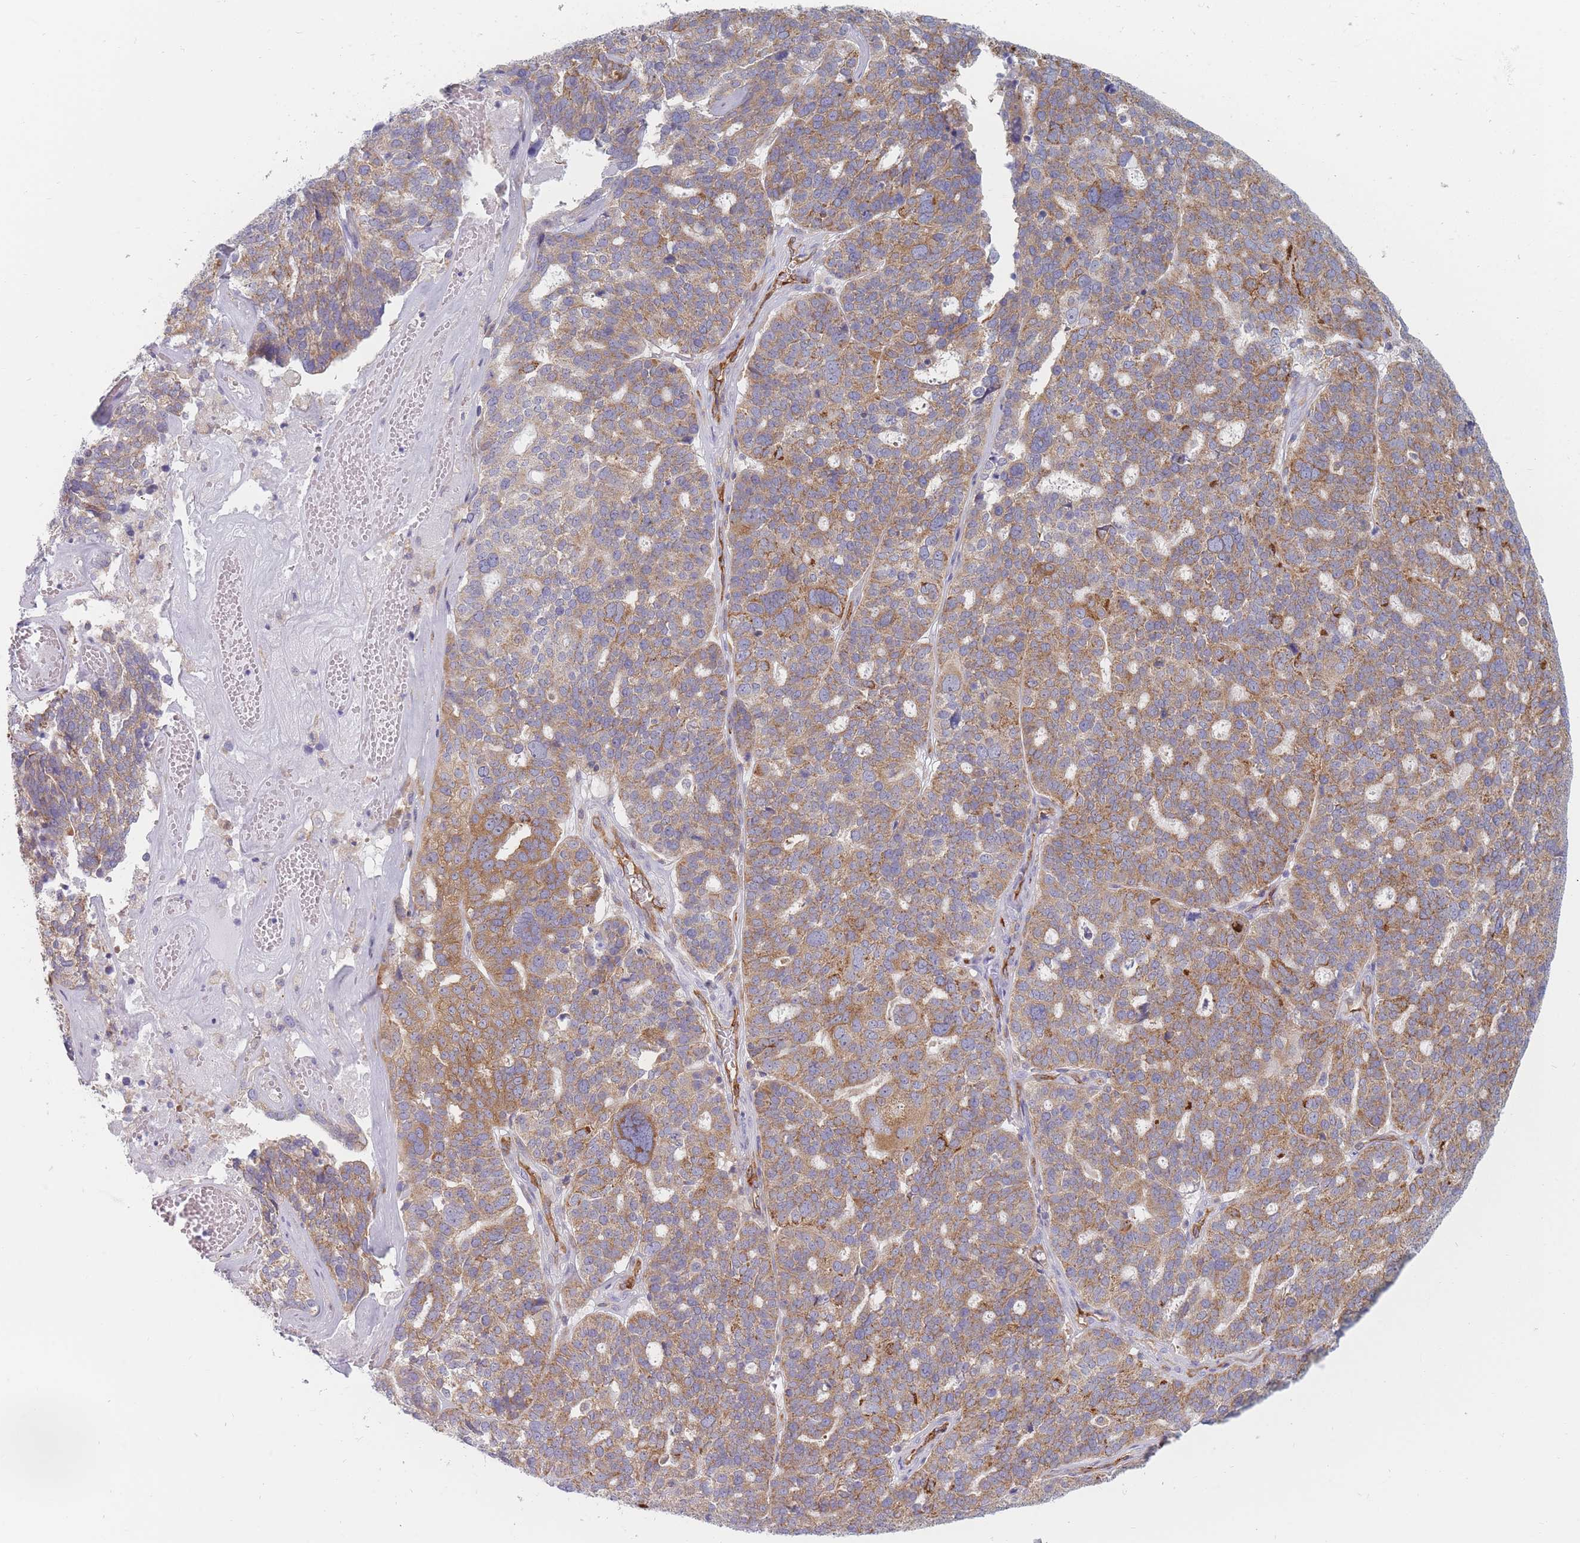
{"staining": {"intensity": "moderate", "quantity": ">75%", "location": "cytoplasmic/membranous"}, "tissue": "ovarian cancer", "cell_type": "Tumor cells", "image_type": "cancer", "snomed": [{"axis": "morphology", "description": "Cystadenocarcinoma, serous, NOS"}, {"axis": "topography", "description": "Ovary"}], "caption": "Immunohistochemical staining of ovarian cancer (serous cystadenocarcinoma) reveals moderate cytoplasmic/membranous protein expression in about >75% of tumor cells.", "gene": "MAP1S", "patient": {"sex": "female", "age": 59}}